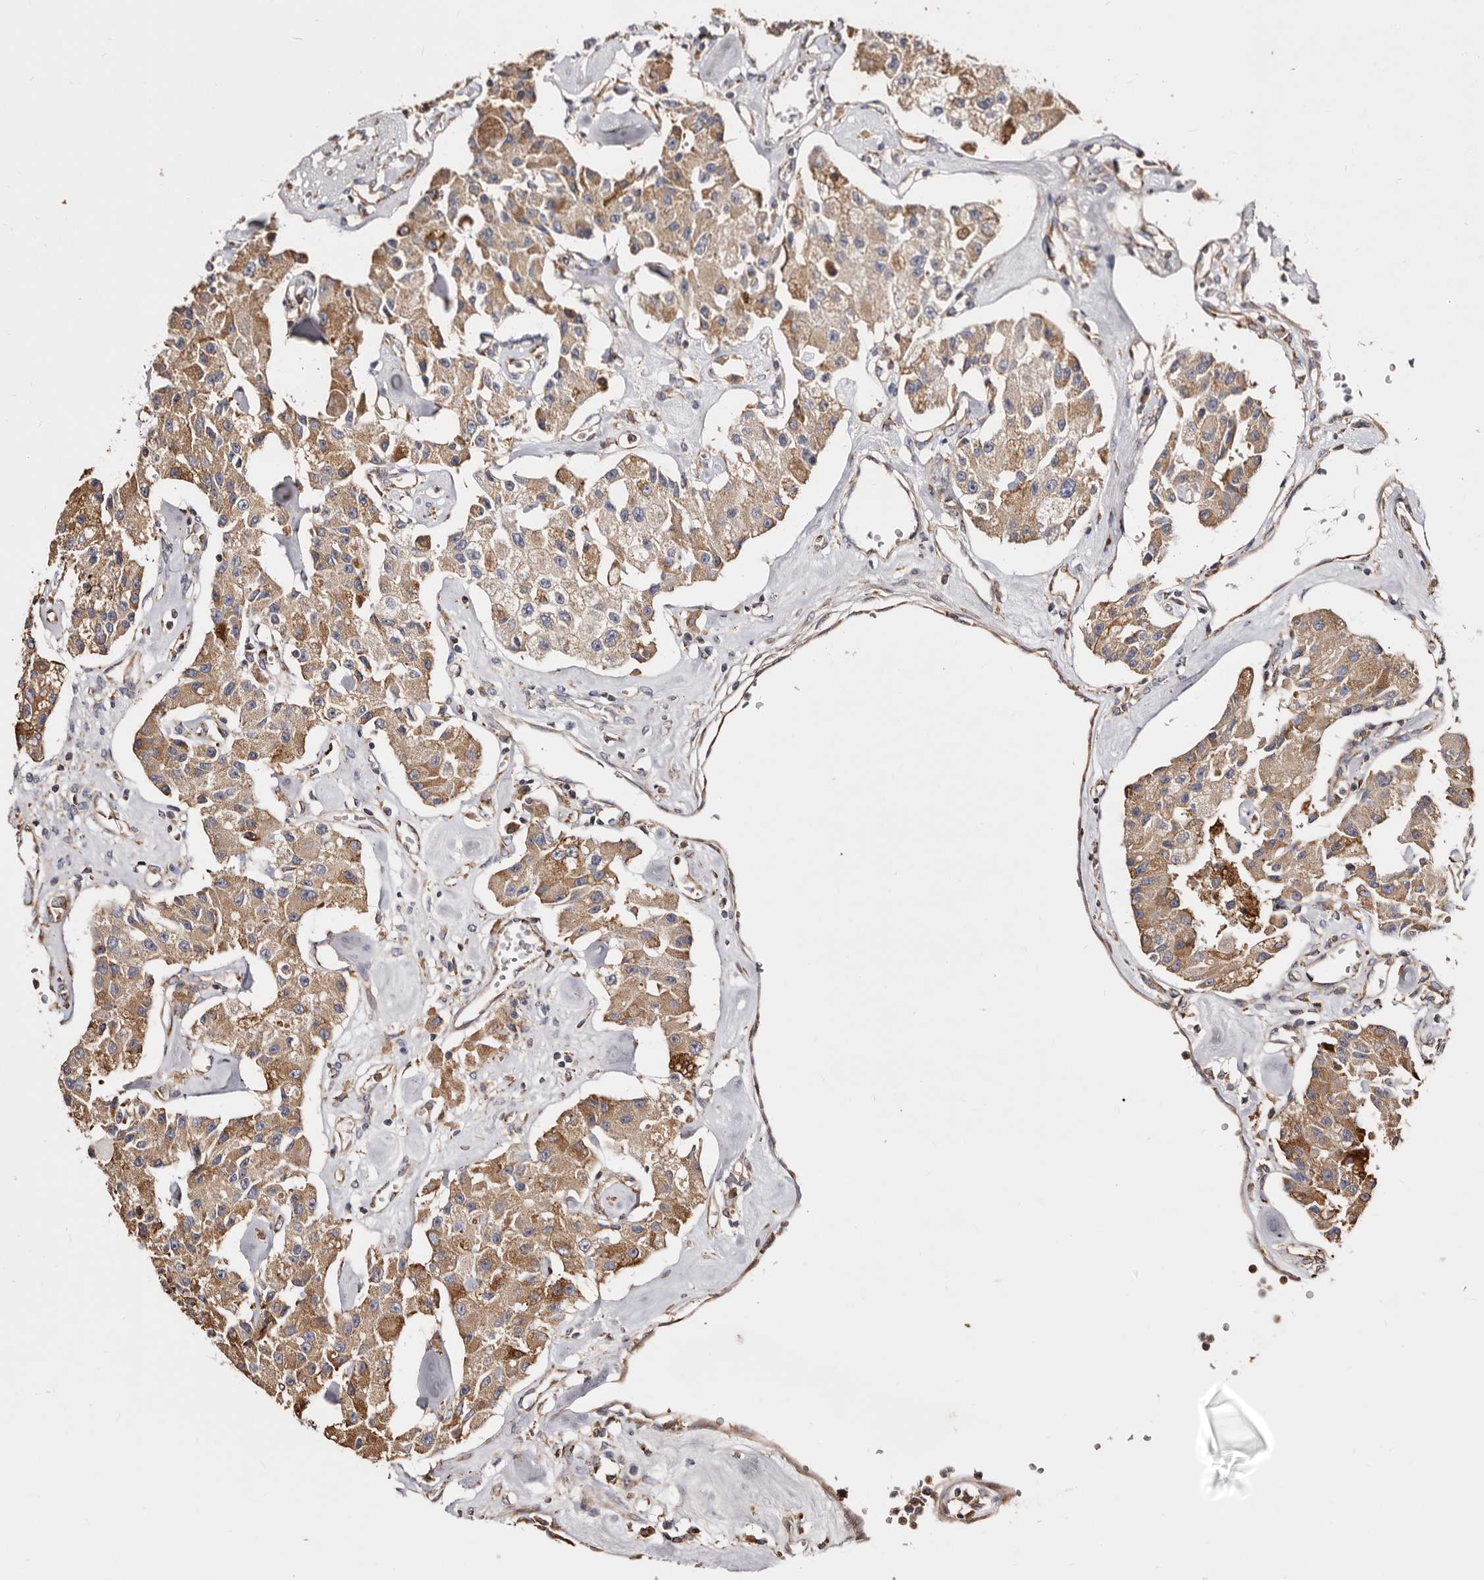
{"staining": {"intensity": "moderate", "quantity": ">75%", "location": "cytoplasmic/membranous"}, "tissue": "carcinoid", "cell_type": "Tumor cells", "image_type": "cancer", "snomed": [{"axis": "morphology", "description": "Carcinoid, malignant, NOS"}, {"axis": "topography", "description": "Pancreas"}], "caption": "Tumor cells demonstrate moderate cytoplasmic/membranous staining in approximately >75% of cells in carcinoid (malignant). Using DAB (brown) and hematoxylin (blue) stains, captured at high magnification using brightfield microscopy.", "gene": "ACBD6", "patient": {"sex": "male", "age": 41}}